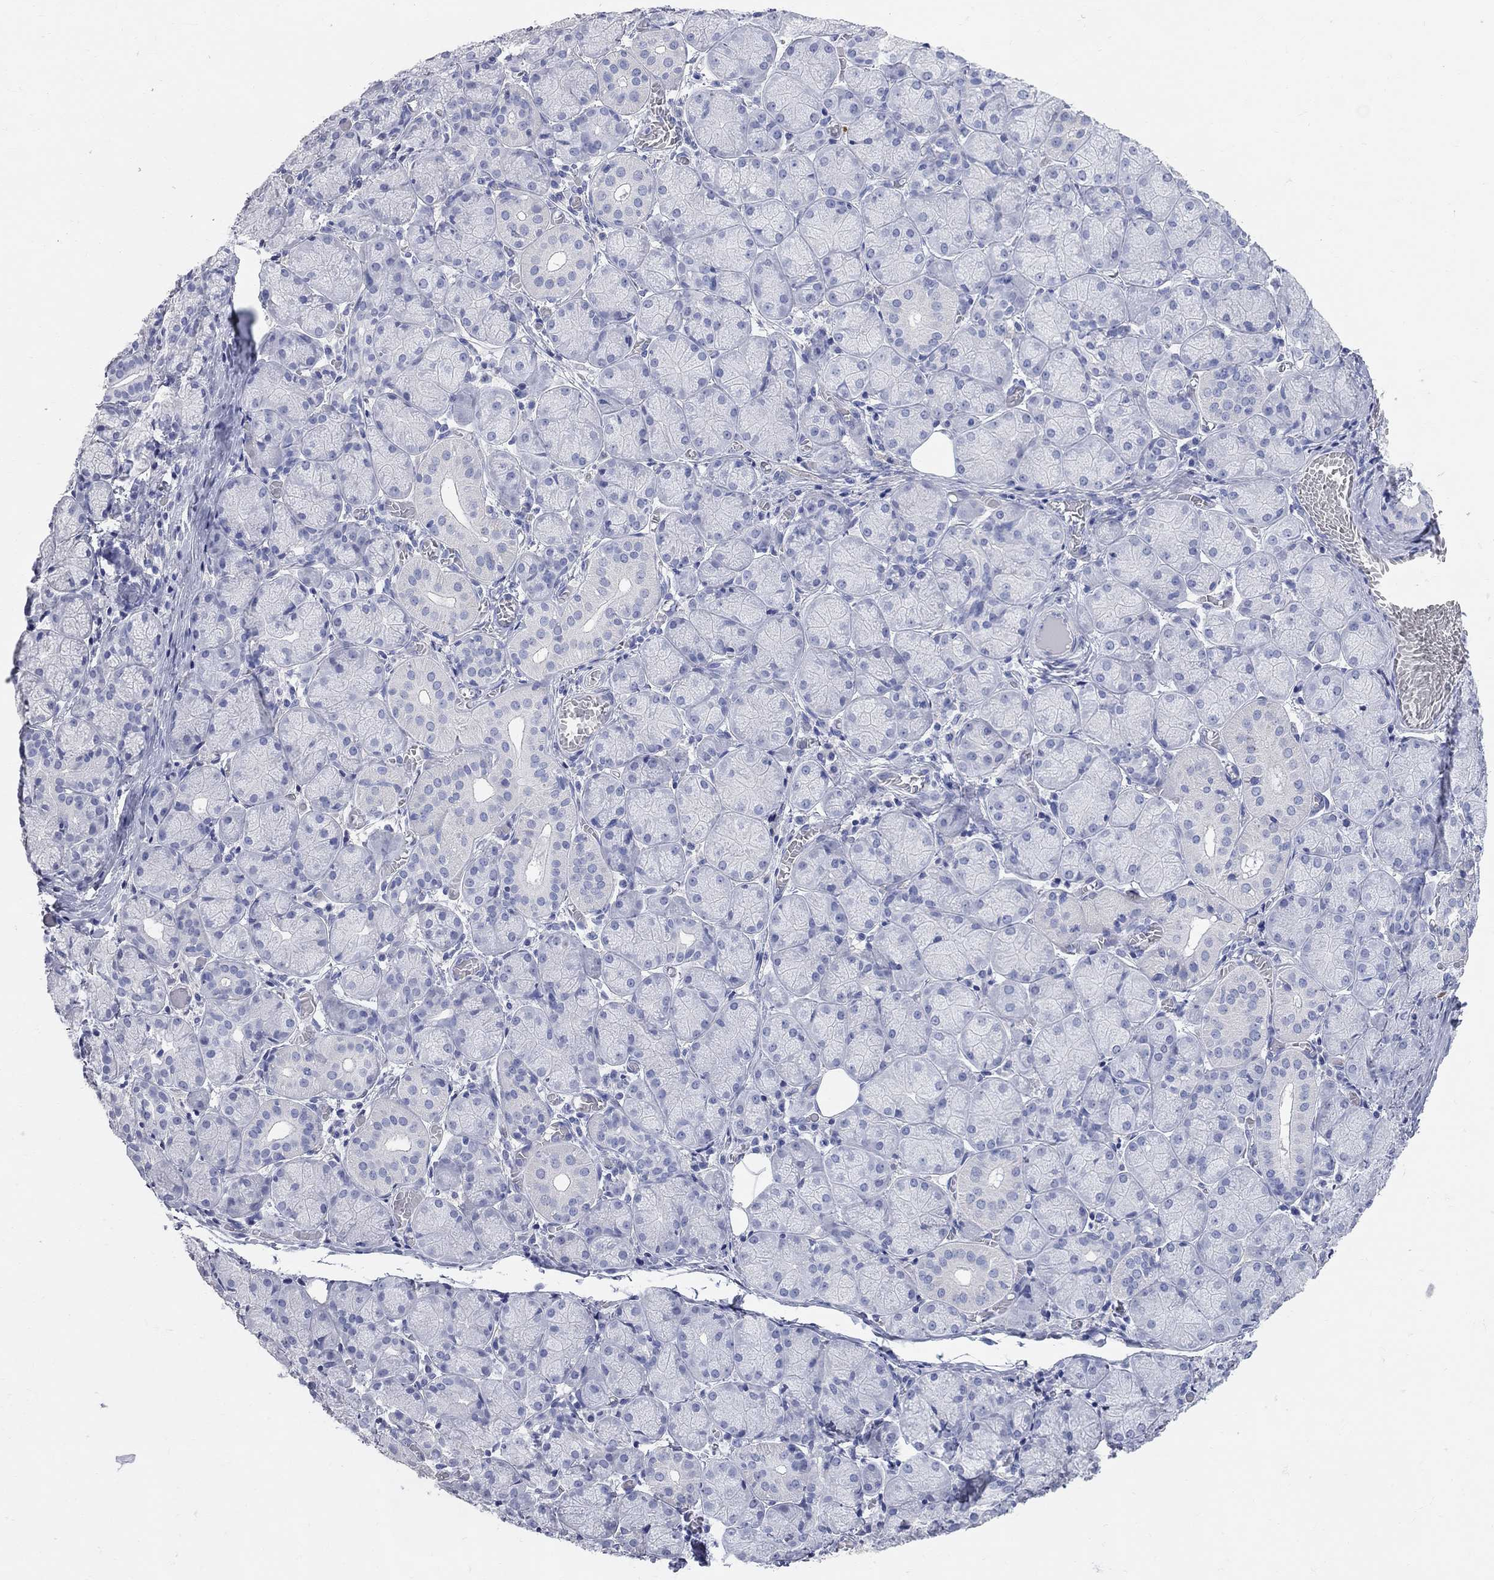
{"staining": {"intensity": "negative", "quantity": "none", "location": "none"}, "tissue": "salivary gland", "cell_type": "Glandular cells", "image_type": "normal", "snomed": [{"axis": "morphology", "description": "Normal tissue, NOS"}, {"axis": "topography", "description": "Salivary gland"}, {"axis": "topography", "description": "Peripheral nerve tissue"}], "caption": "DAB (3,3'-diaminobenzidine) immunohistochemical staining of unremarkable human salivary gland reveals no significant staining in glandular cells. (Stains: DAB (3,3'-diaminobenzidine) immunohistochemistry with hematoxylin counter stain, Microscopy: brightfield microscopy at high magnification).", "gene": "AOX1", "patient": {"sex": "female", "age": 24}}